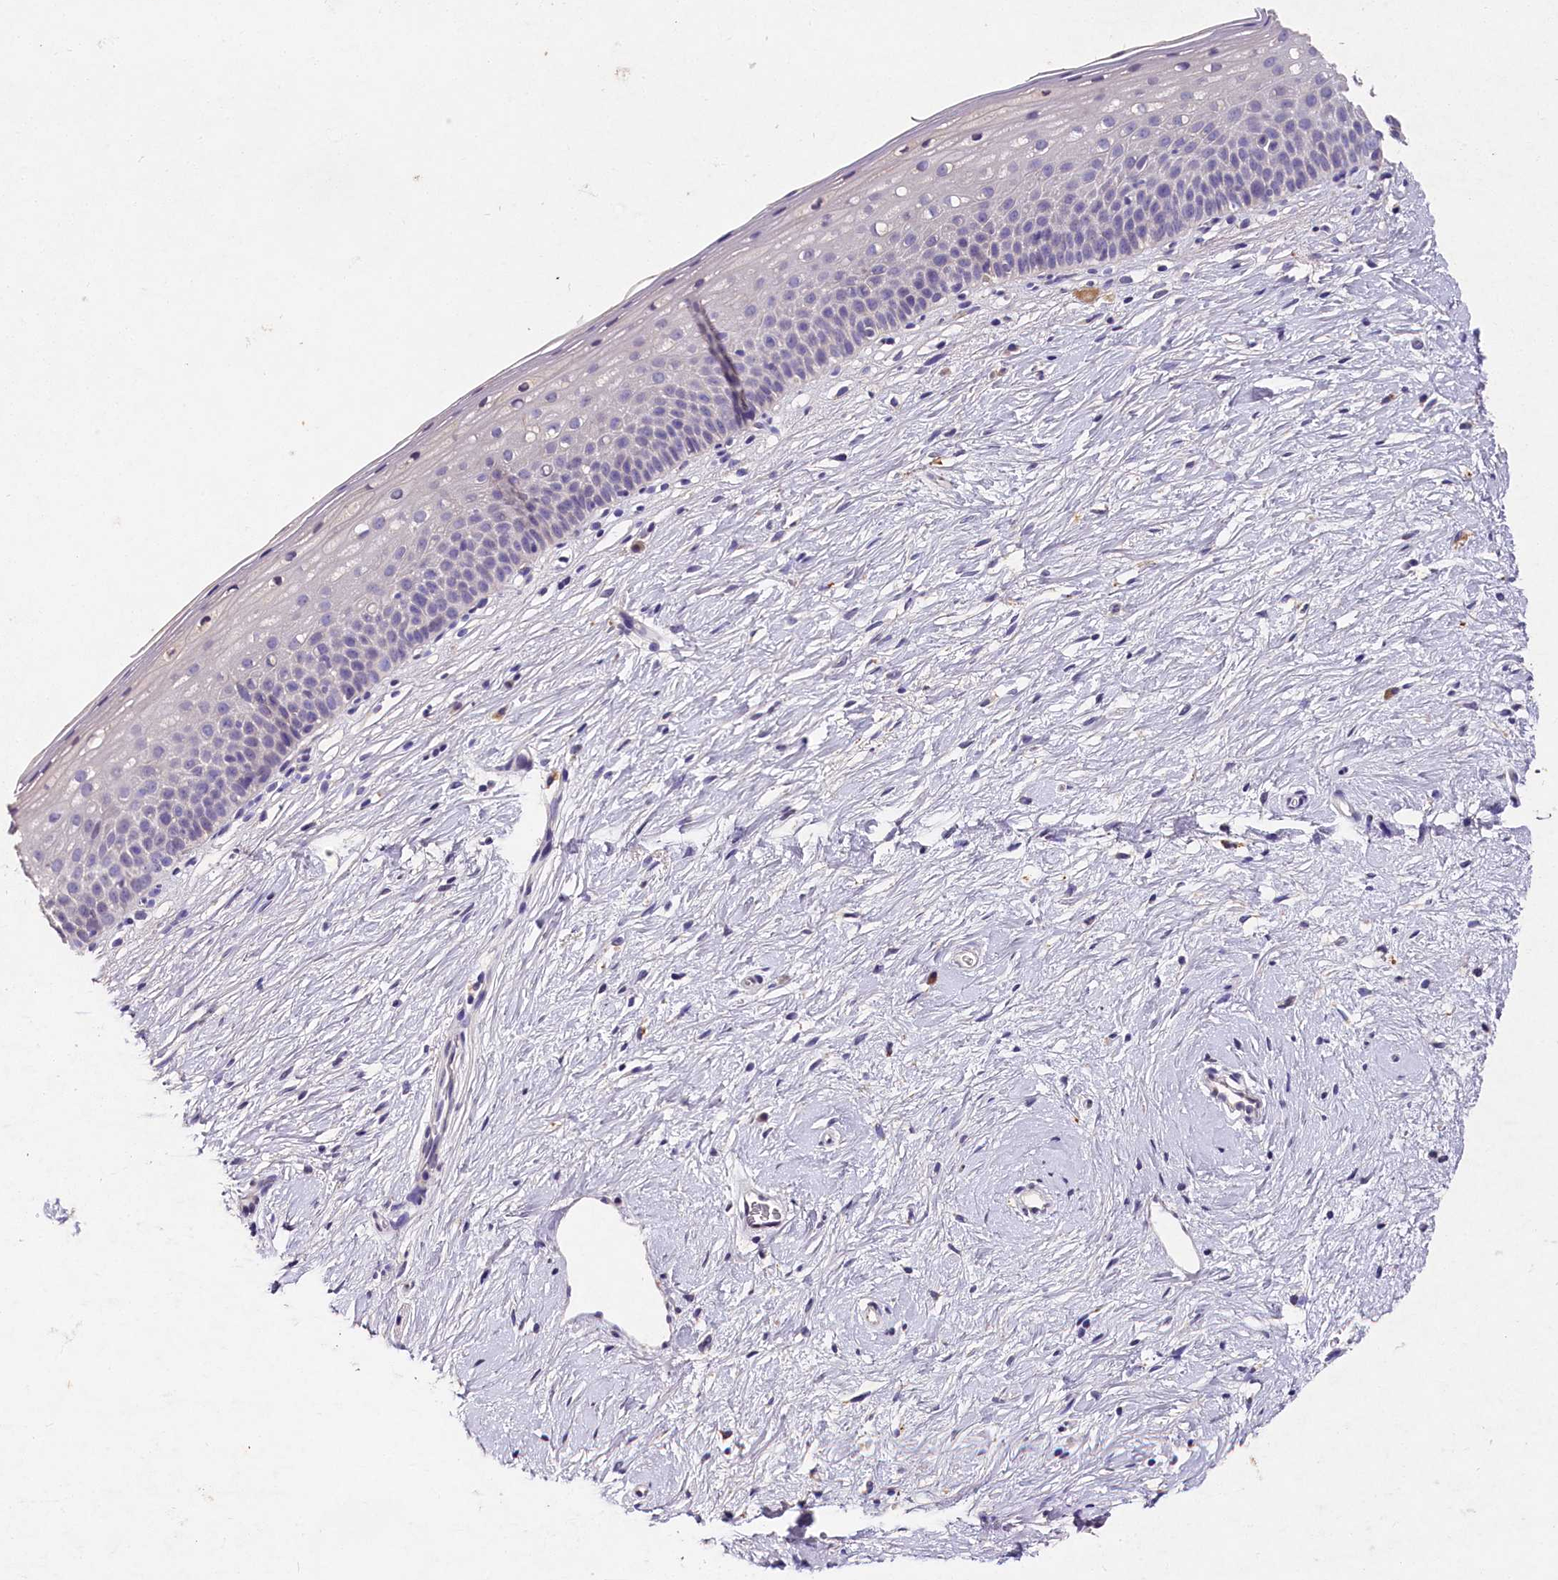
{"staining": {"intensity": "negative", "quantity": "none", "location": "none"}, "tissue": "cervix", "cell_type": "Glandular cells", "image_type": "normal", "snomed": [{"axis": "morphology", "description": "Normal tissue, NOS"}, {"axis": "topography", "description": "Cervix"}], "caption": "Histopathology image shows no protein positivity in glandular cells of normal cervix. (Brightfield microscopy of DAB (3,3'-diaminobenzidine) immunohistochemistry (IHC) at high magnification).", "gene": "ST7L", "patient": {"sex": "female", "age": 57}}